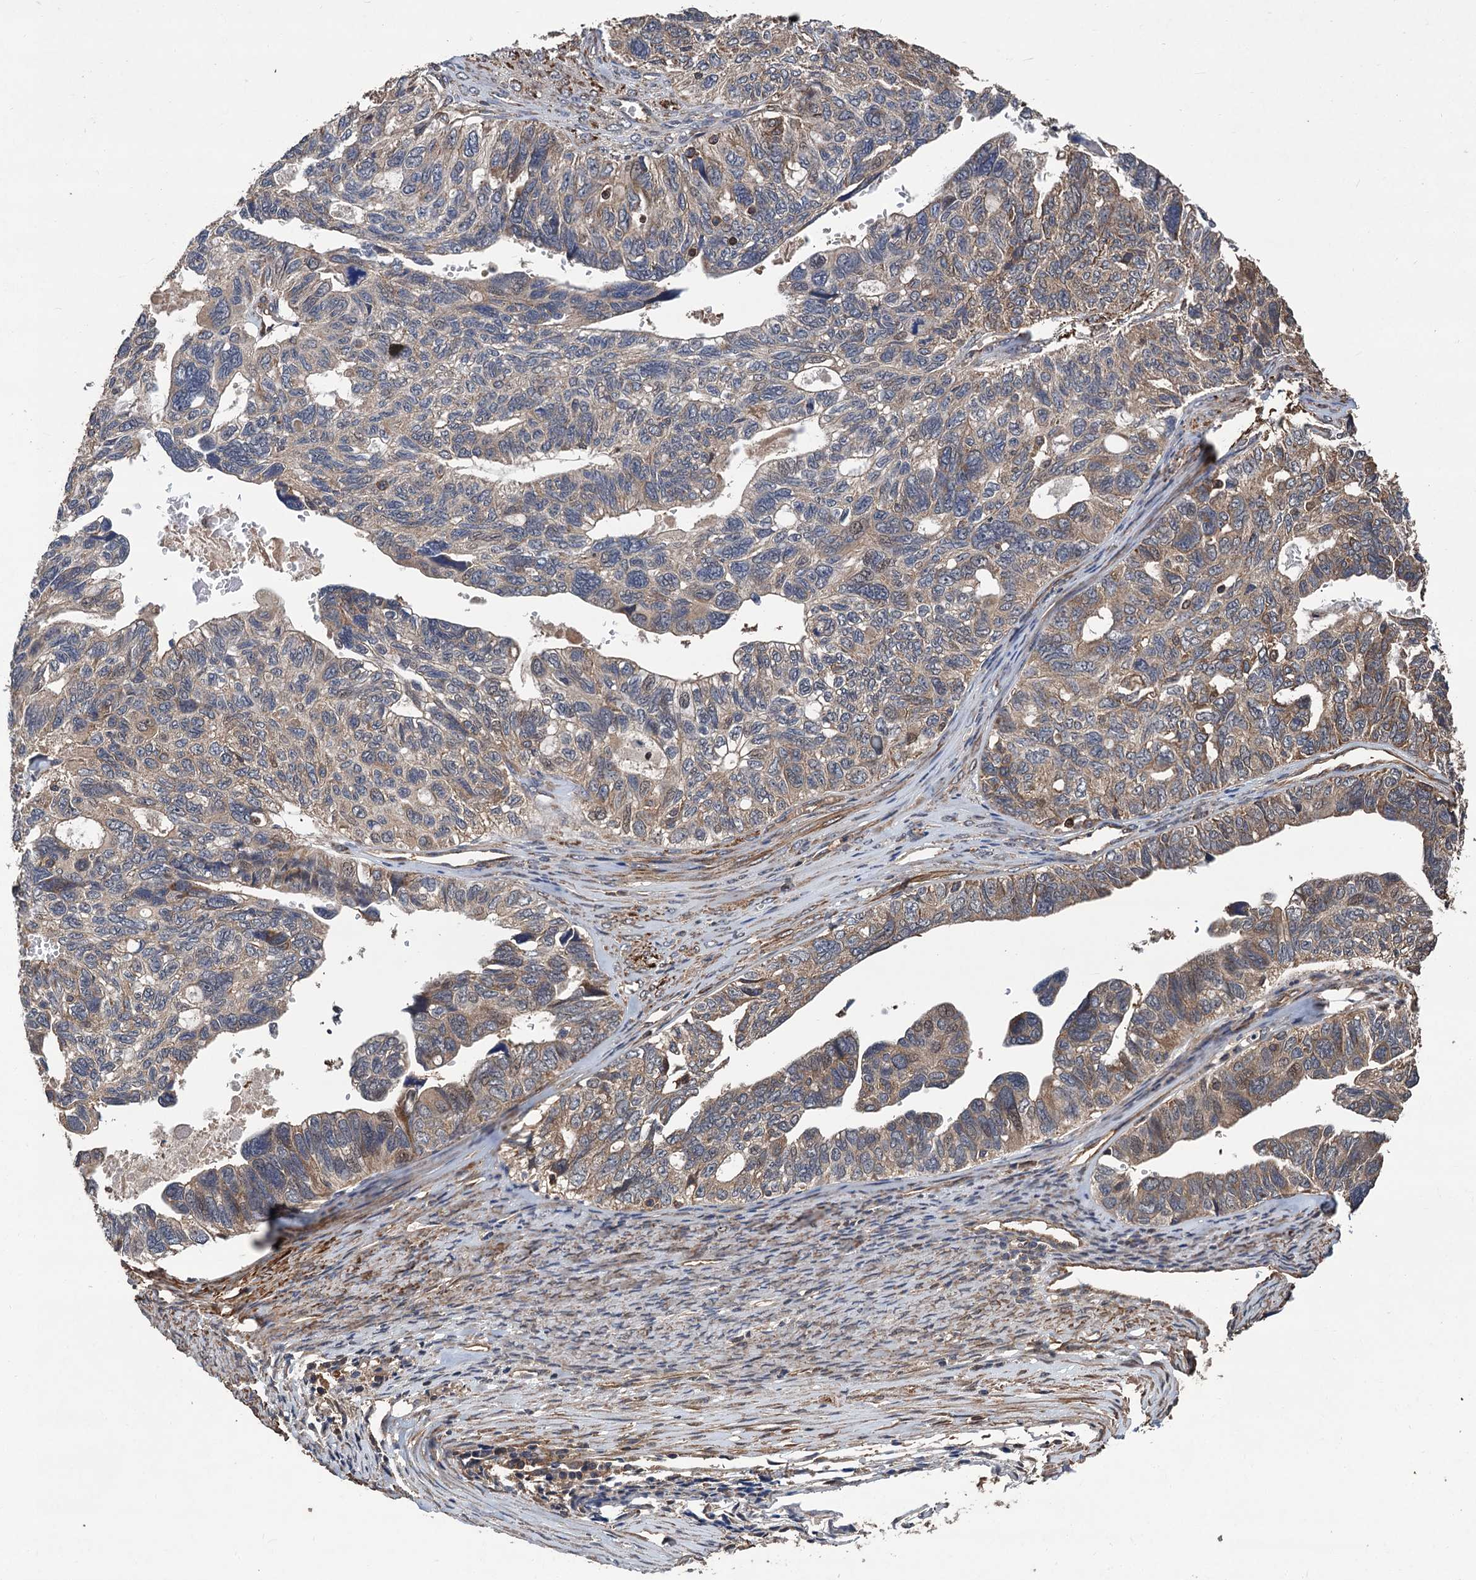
{"staining": {"intensity": "weak", "quantity": ">75%", "location": "cytoplasmic/membranous"}, "tissue": "ovarian cancer", "cell_type": "Tumor cells", "image_type": "cancer", "snomed": [{"axis": "morphology", "description": "Cystadenocarcinoma, serous, NOS"}, {"axis": "topography", "description": "Ovary"}], "caption": "A brown stain shows weak cytoplasmic/membranous staining of a protein in human ovarian serous cystadenocarcinoma tumor cells. Using DAB (brown) and hematoxylin (blue) stains, captured at high magnification using brightfield microscopy.", "gene": "PPP4R1", "patient": {"sex": "female", "age": 79}}